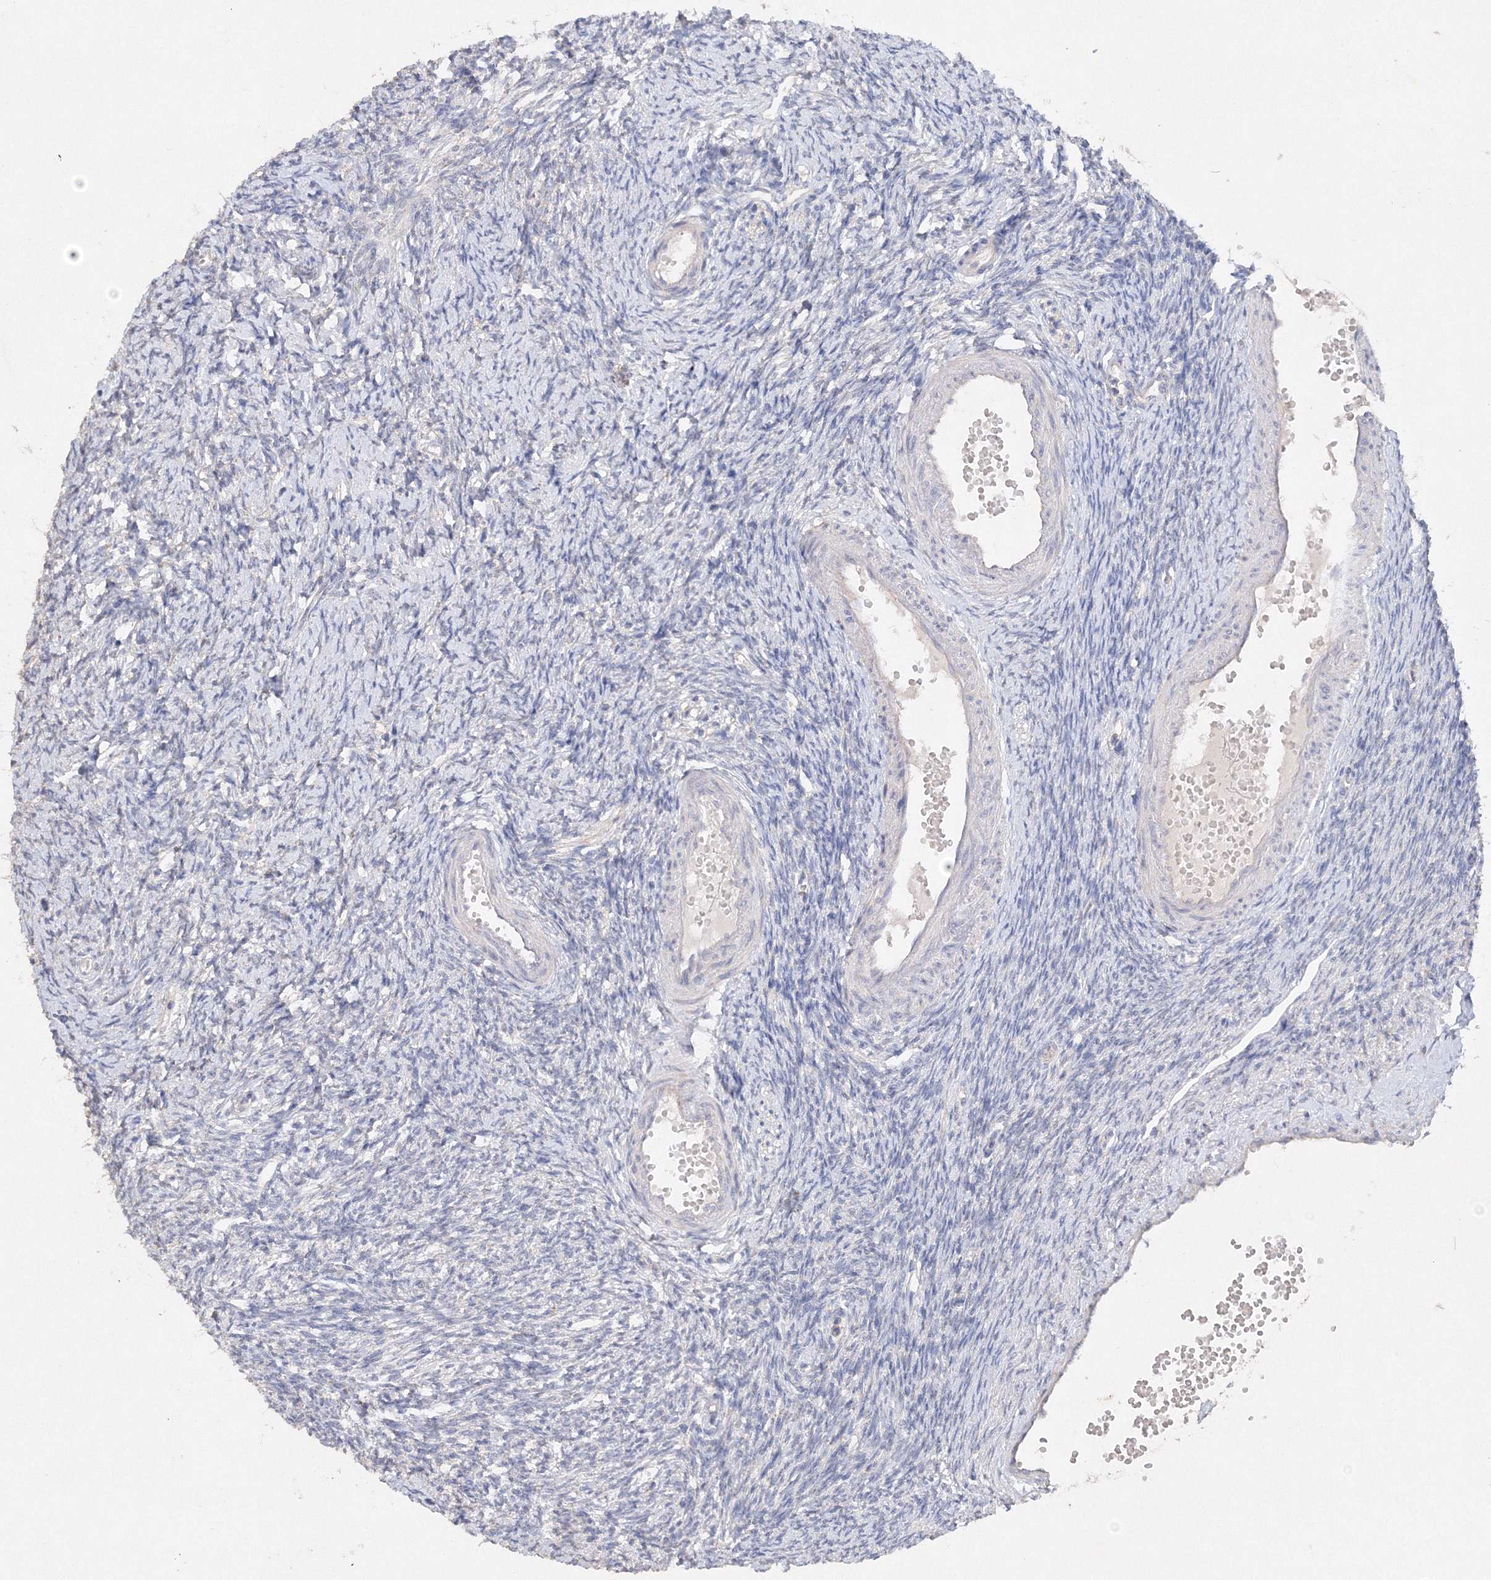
{"staining": {"intensity": "weak", "quantity": "<25%", "location": "cytoplasmic/membranous"}, "tissue": "ovary", "cell_type": "Follicle cells", "image_type": "normal", "snomed": [{"axis": "morphology", "description": "Normal tissue, NOS"}, {"axis": "morphology", "description": "Cyst, NOS"}, {"axis": "topography", "description": "Ovary"}], "caption": "IHC of benign ovary demonstrates no expression in follicle cells.", "gene": "GLS", "patient": {"sex": "female", "age": 33}}